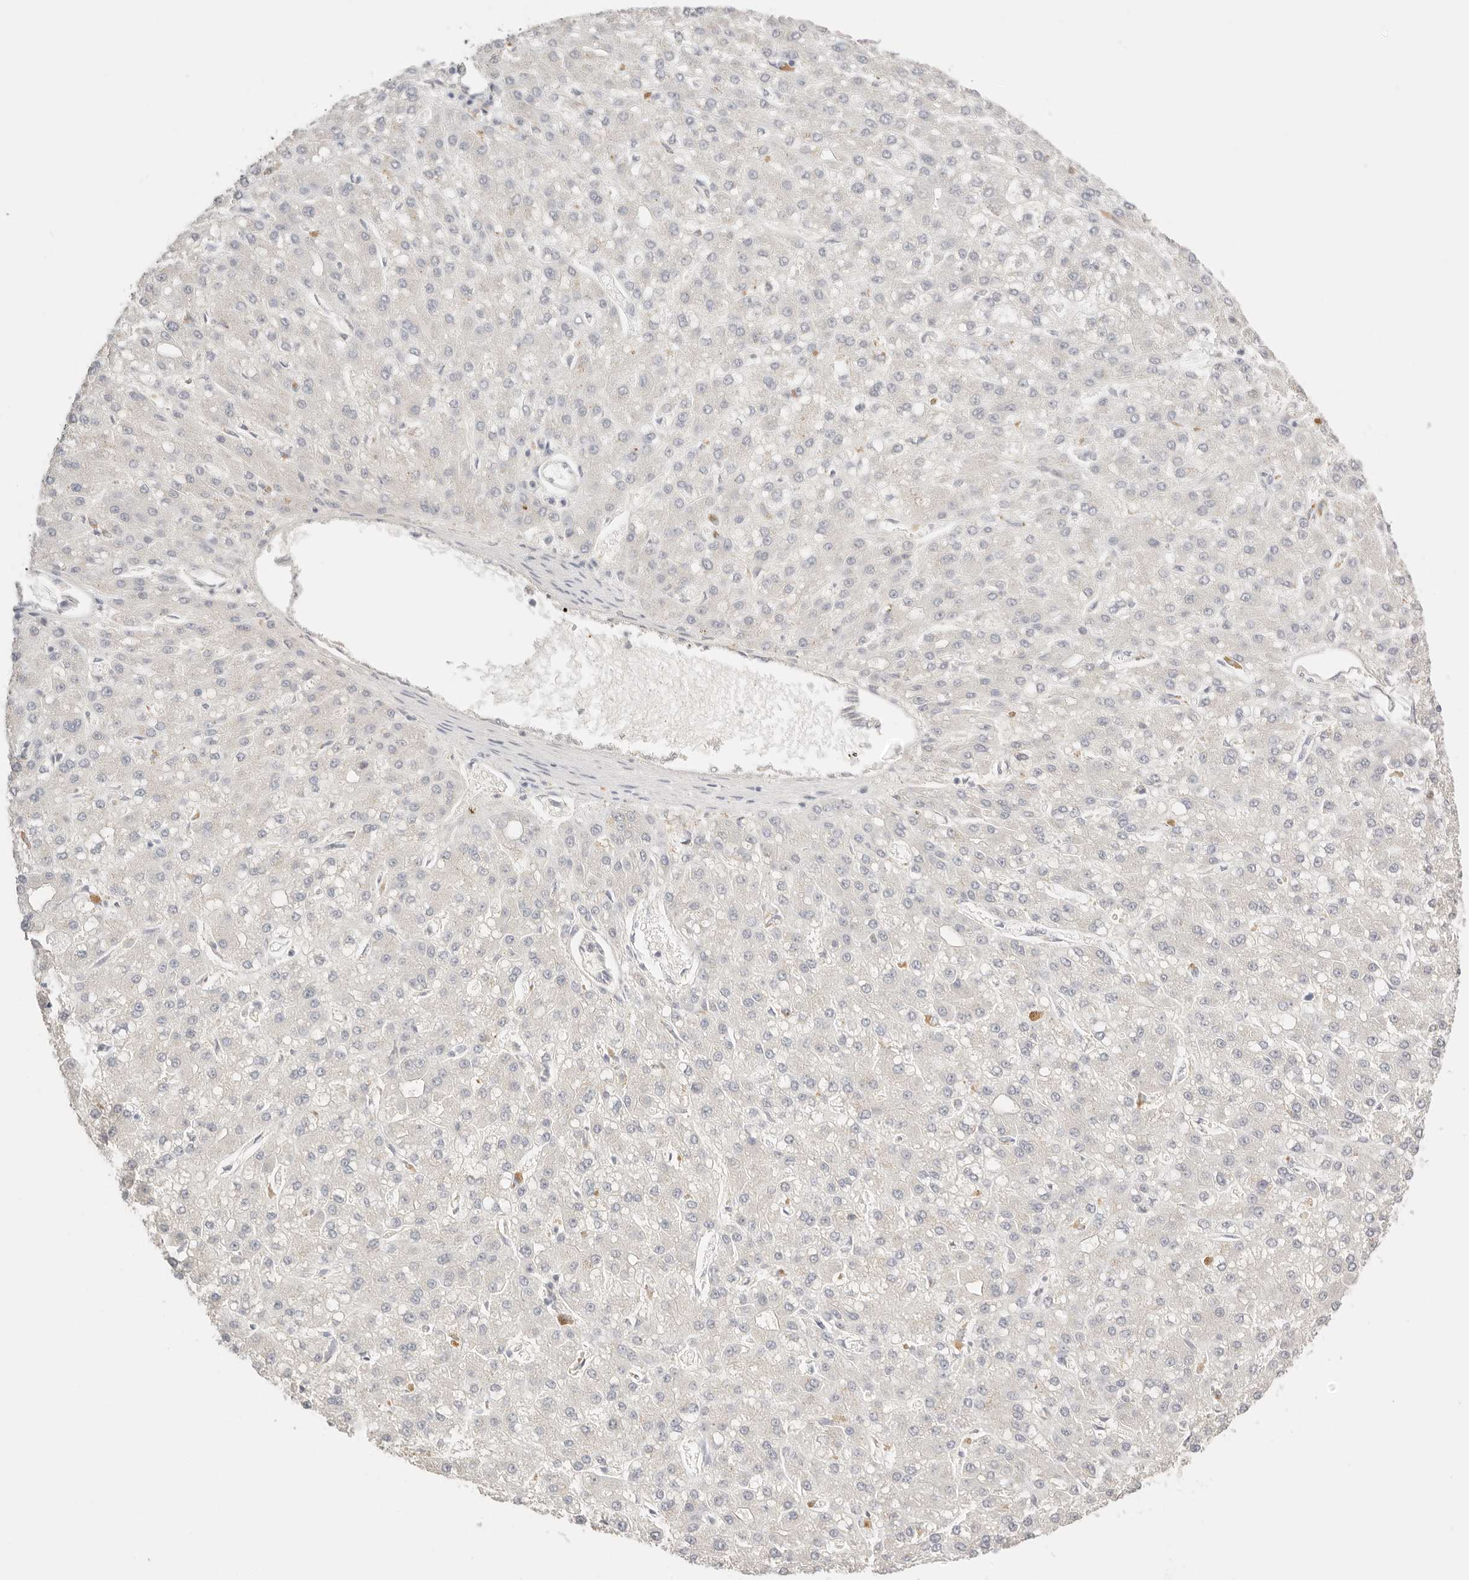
{"staining": {"intensity": "negative", "quantity": "none", "location": "none"}, "tissue": "liver cancer", "cell_type": "Tumor cells", "image_type": "cancer", "snomed": [{"axis": "morphology", "description": "Carcinoma, Hepatocellular, NOS"}, {"axis": "topography", "description": "Liver"}], "caption": "IHC photomicrograph of hepatocellular carcinoma (liver) stained for a protein (brown), which demonstrates no expression in tumor cells. (DAB (3,3'-diaminobenzidine) immunohistochemistry (IHC), high magnification).", "gene": "CEP120", "patient": {"sex": "male", "age": 67}}